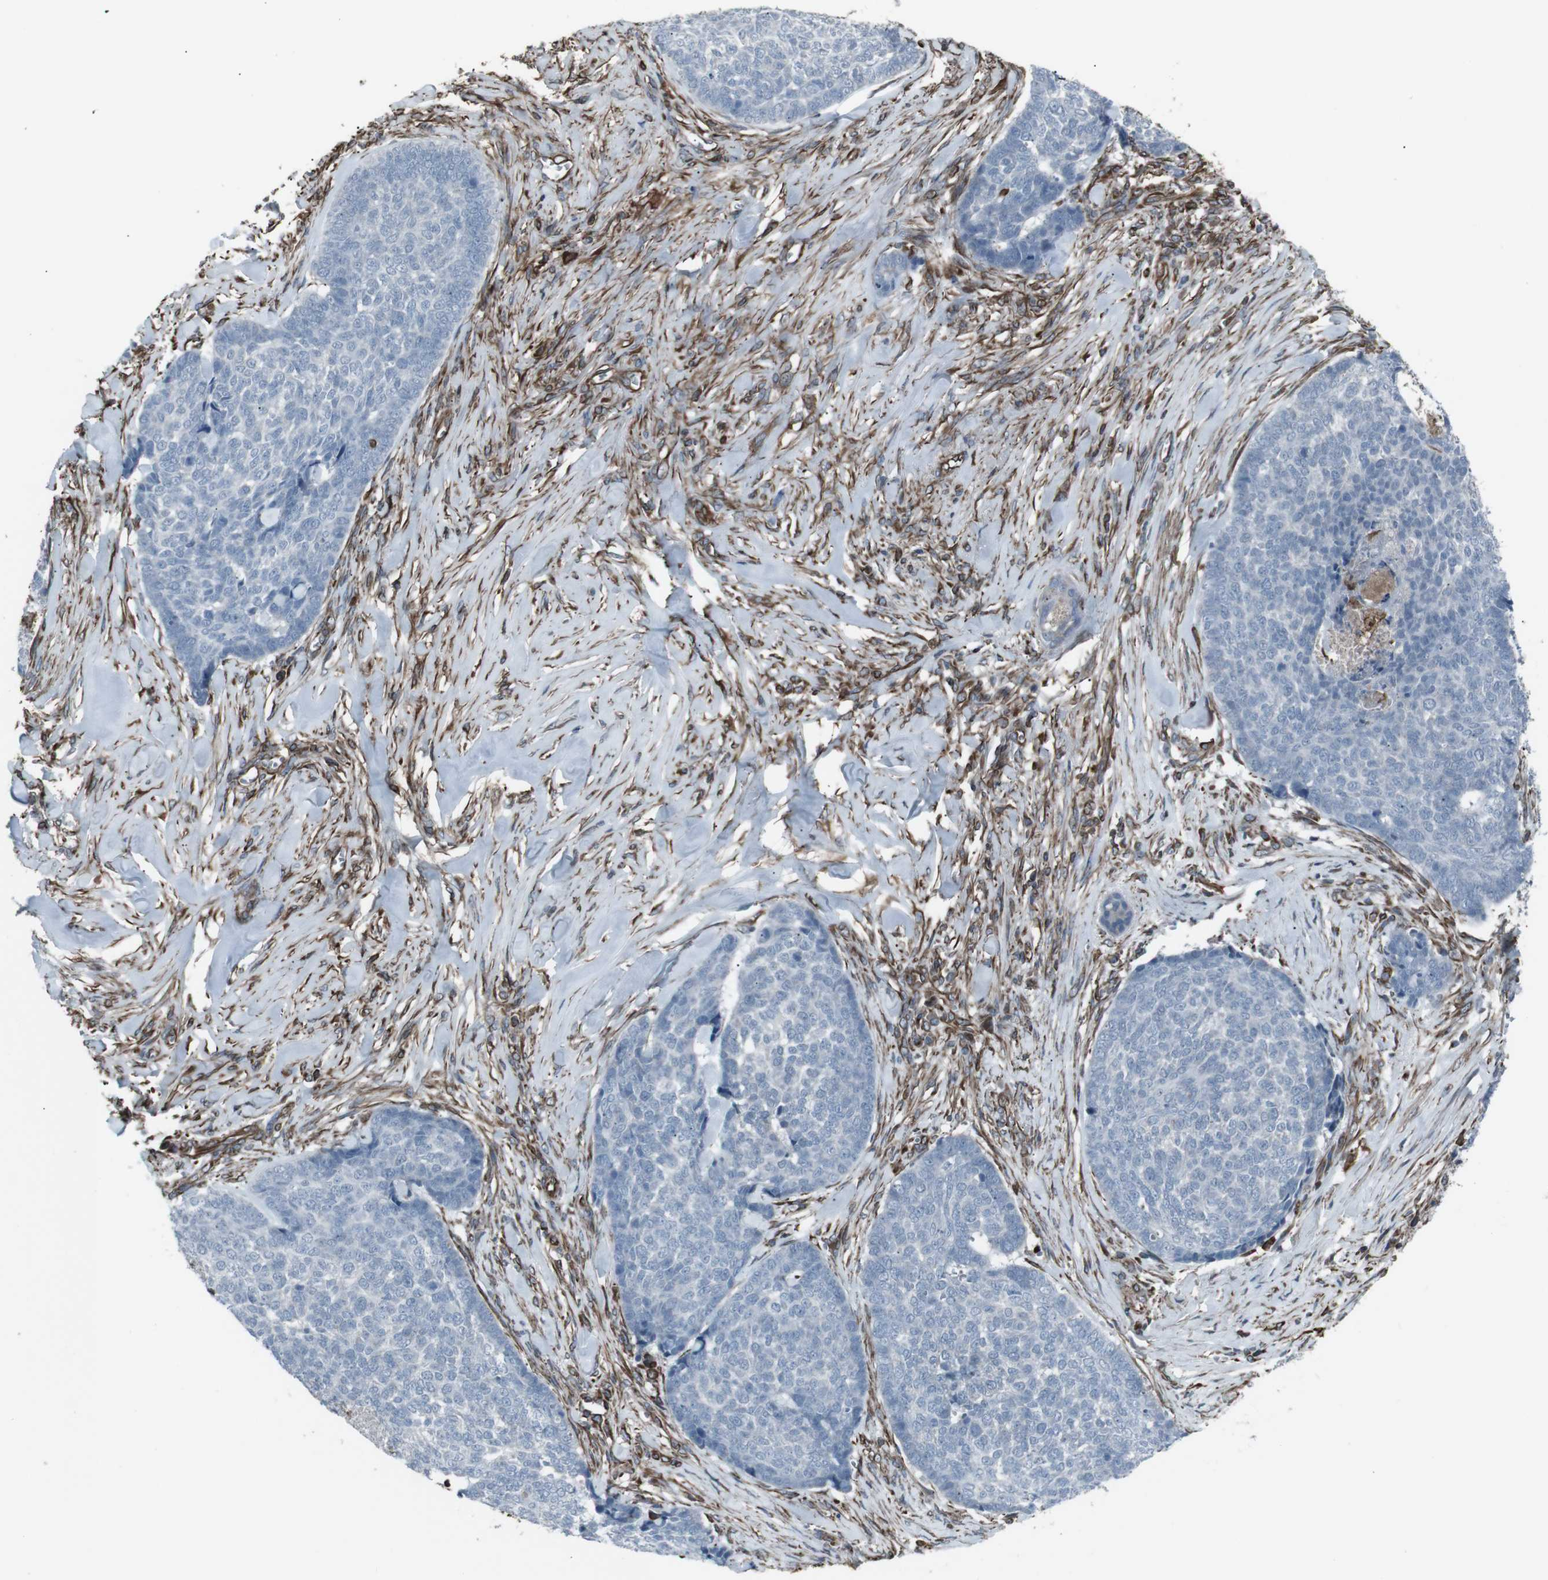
{"staining": {"intensity": "negative", "quantity": "none", "location": "none"}, "tissue": "skin cancer", "cell_type": "Tumor cells", "image_type": "cancer", "snomed": [{"axis": "morphology", "description": "Basal cell carcinoma"}, {"axis": "topography", "description": "Skin"}], "caption": "Immunohistochemistry (IHC) micrograph of neoplastic tissue: basal cell carcinoma (skin) stained with DAB (3,3'-diaminobenzidine) demonstrates no significant protein expression in tumor cells. Nuclei are stained in blue.", "gene": "TMEM141", "patient": {"sex": "male", "age": 84}}